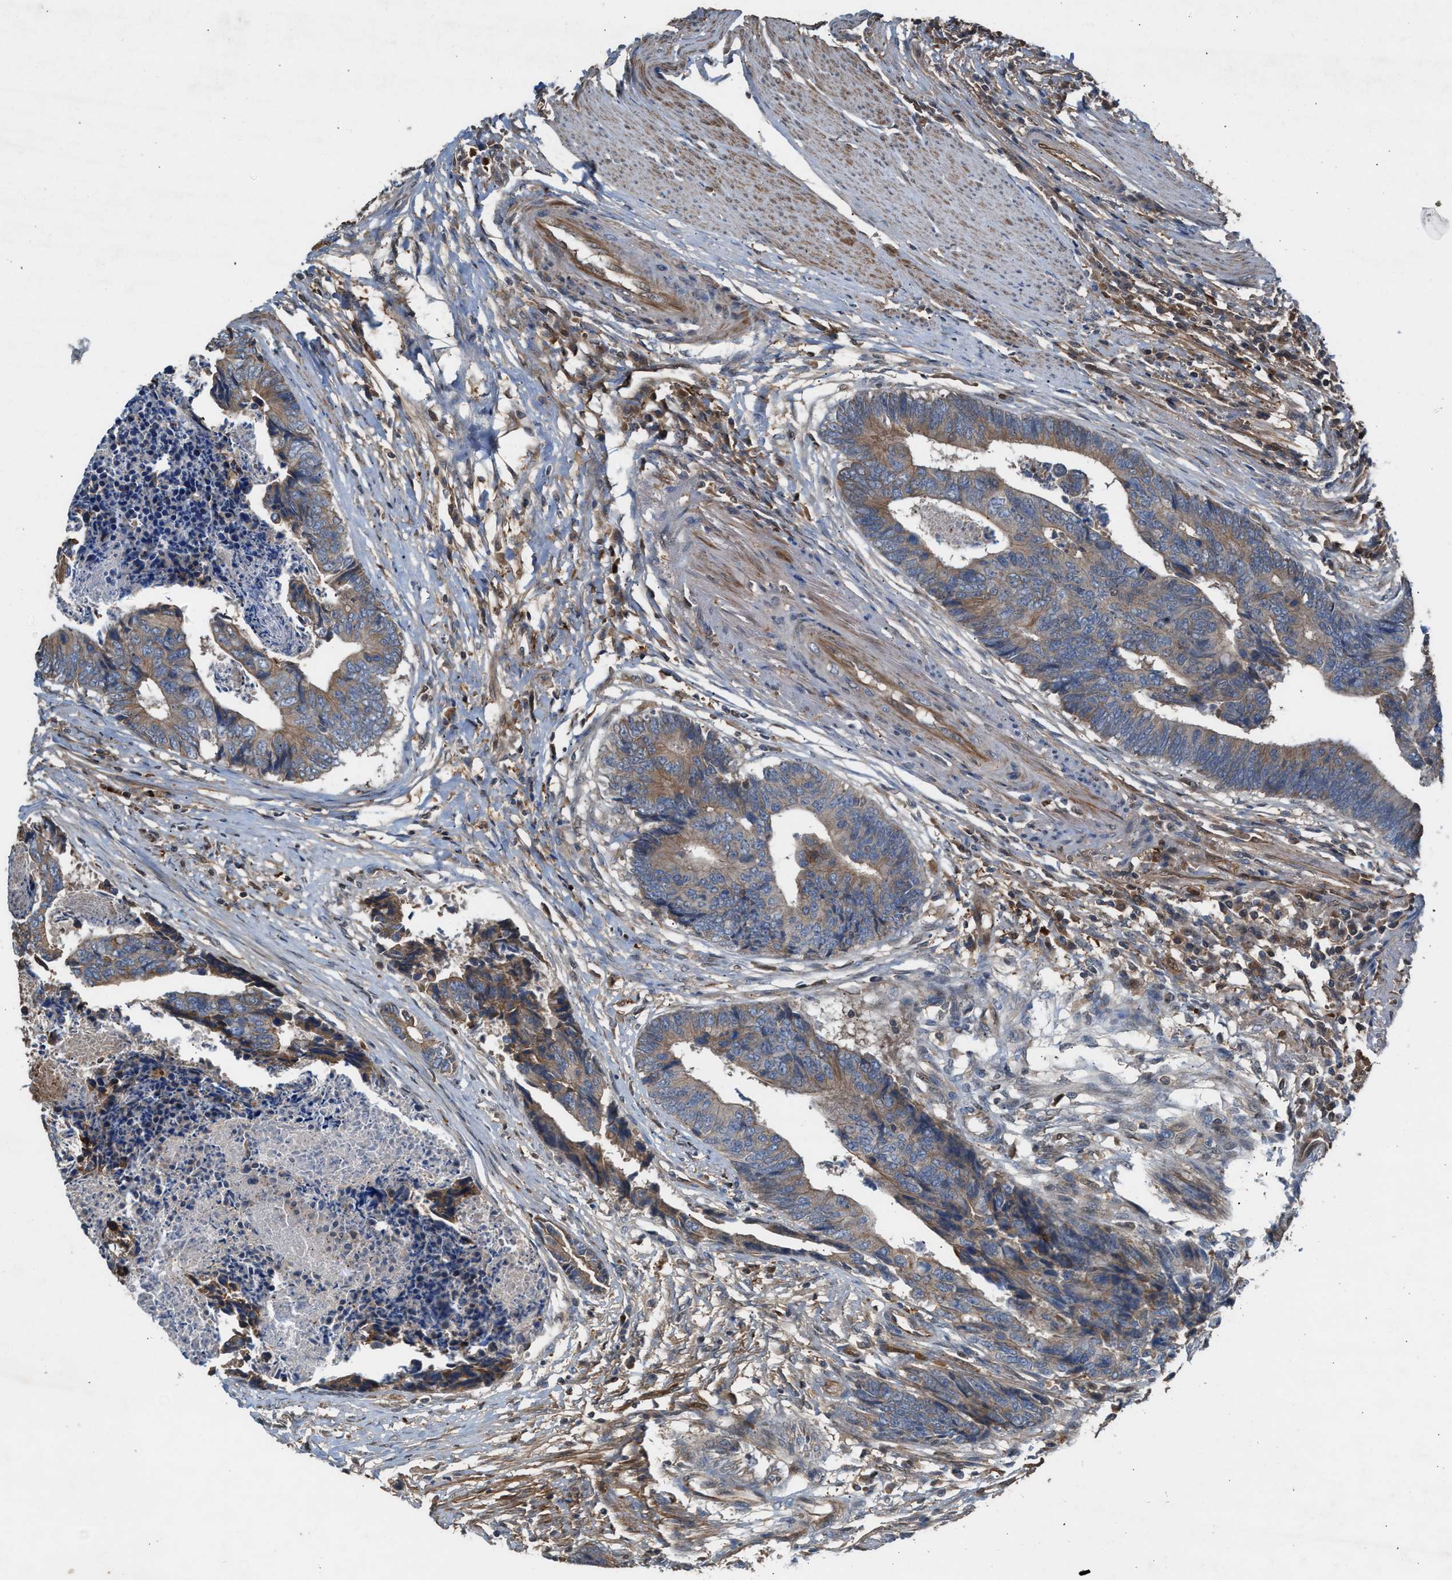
{"staining": {"intensity": "moderate", "quantity": ">75%", "location": "cytoplasmic/membranous"}, "tissue": "colorectal cancer", "cell_type": "Tumor cells", "image_type": "cancer", "snomed": [{"axis": "morphology", "description": "Adenocarcinoma, NOS"}, {"axis": "topography", "description": "Rectum"}], "caption": "Approximately >75% of tumor cells in human colorectal cancer reveal moderate cytoplasmic/membranous protein staining as visualized by brown immunohistochemical staining.", "gene": "TPK1", "patient": {"sex": "male", "age": 84}}